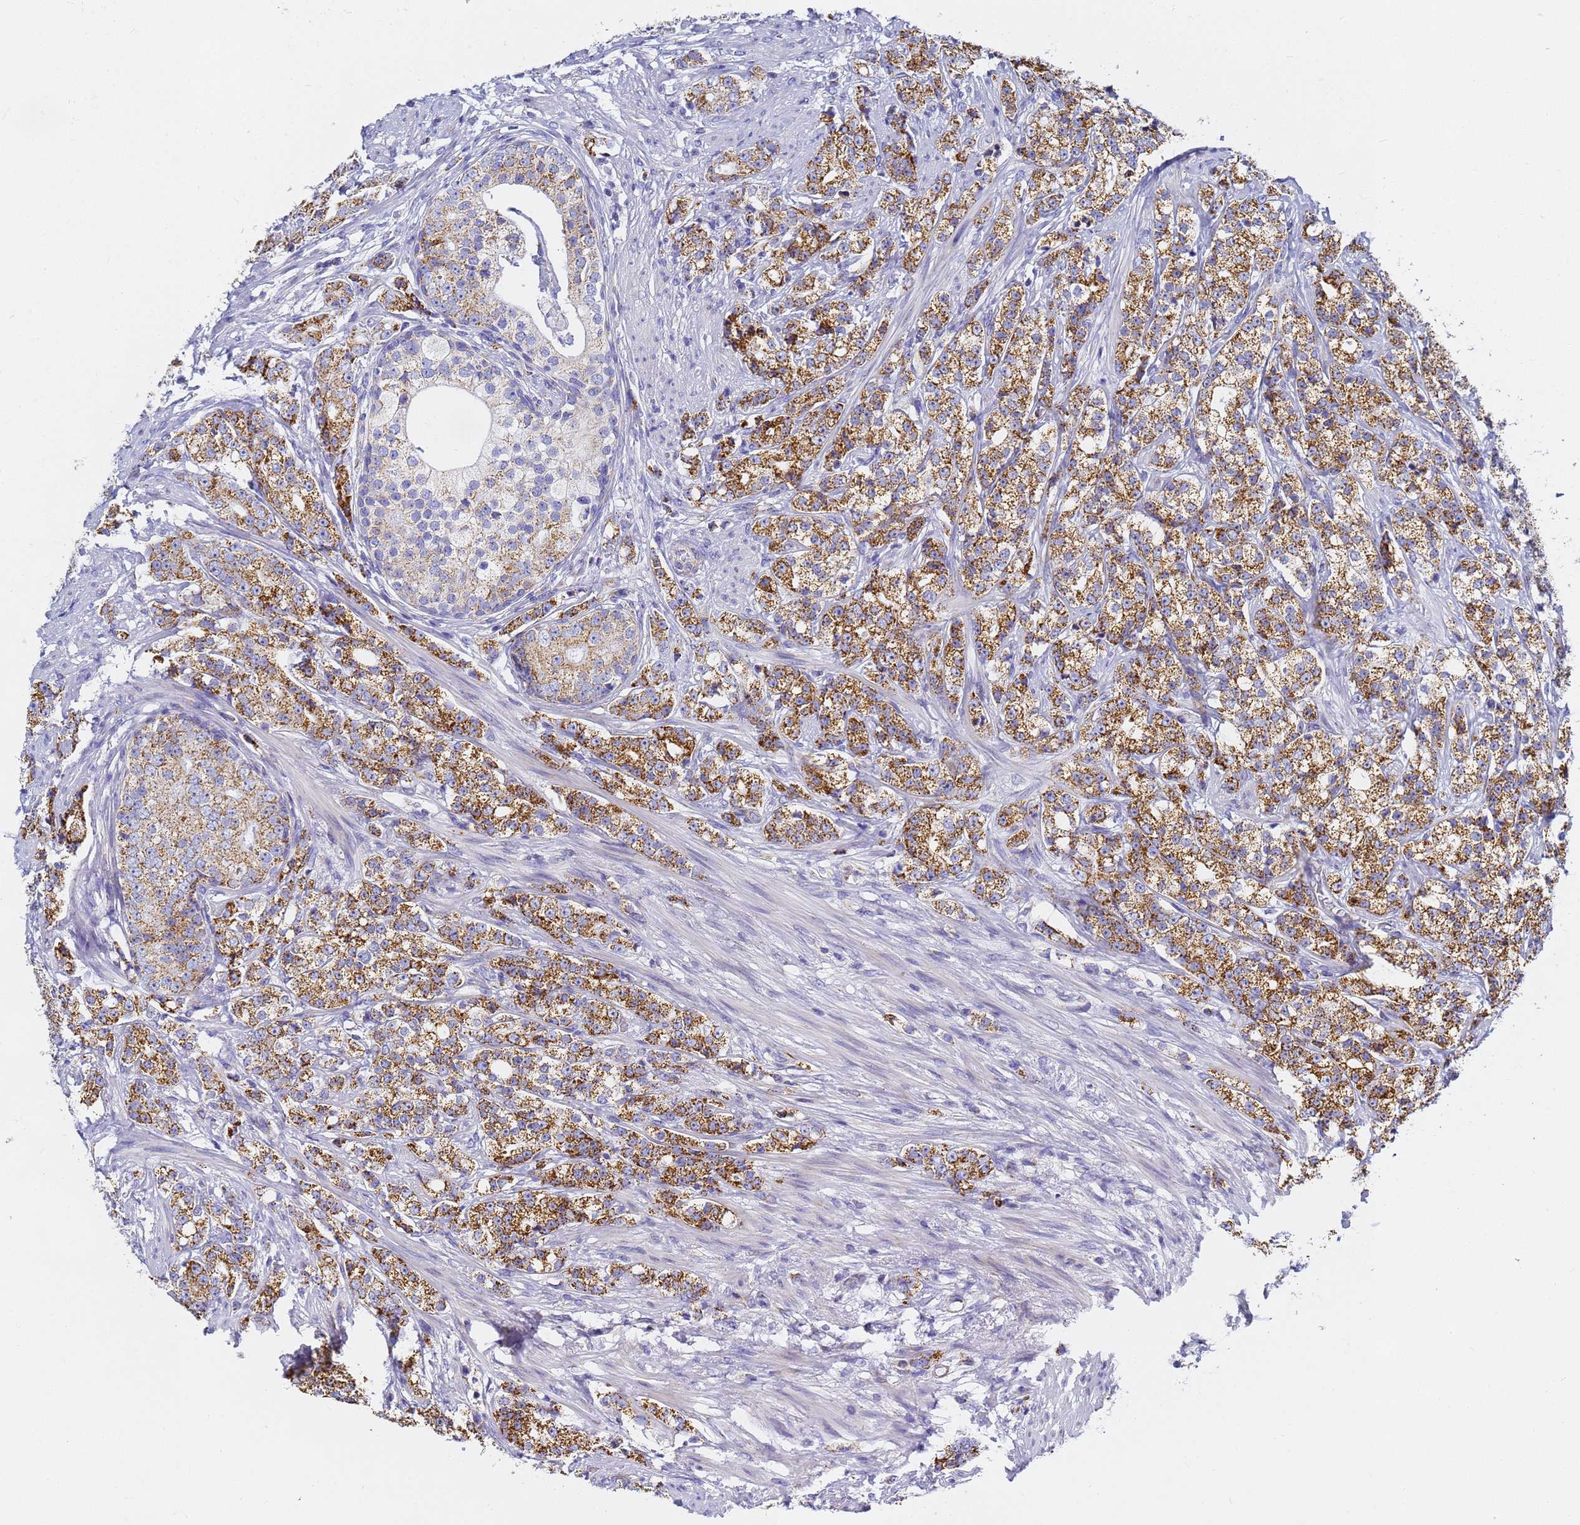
{"staining": {"intensity": "strong", "quantity": "25%-75%", "location": "cytoplasmic/membranous"}, "tissue": "prostate cancer", "cell_type": "Tumor cells", "image_type": "cancer", "snomed": [{"axis": "morphology", "description": "Adenocarcinoma, High grade"}, {"axis": "topography", "description": "Prostate"}], "caption": "Prostate cancer tissue displays strong cytoplasmic/membranous positivity in about 25%-75% of tumor cells", "gene": "CNIH4", "patient": {"sex": "male", "age": 69}}